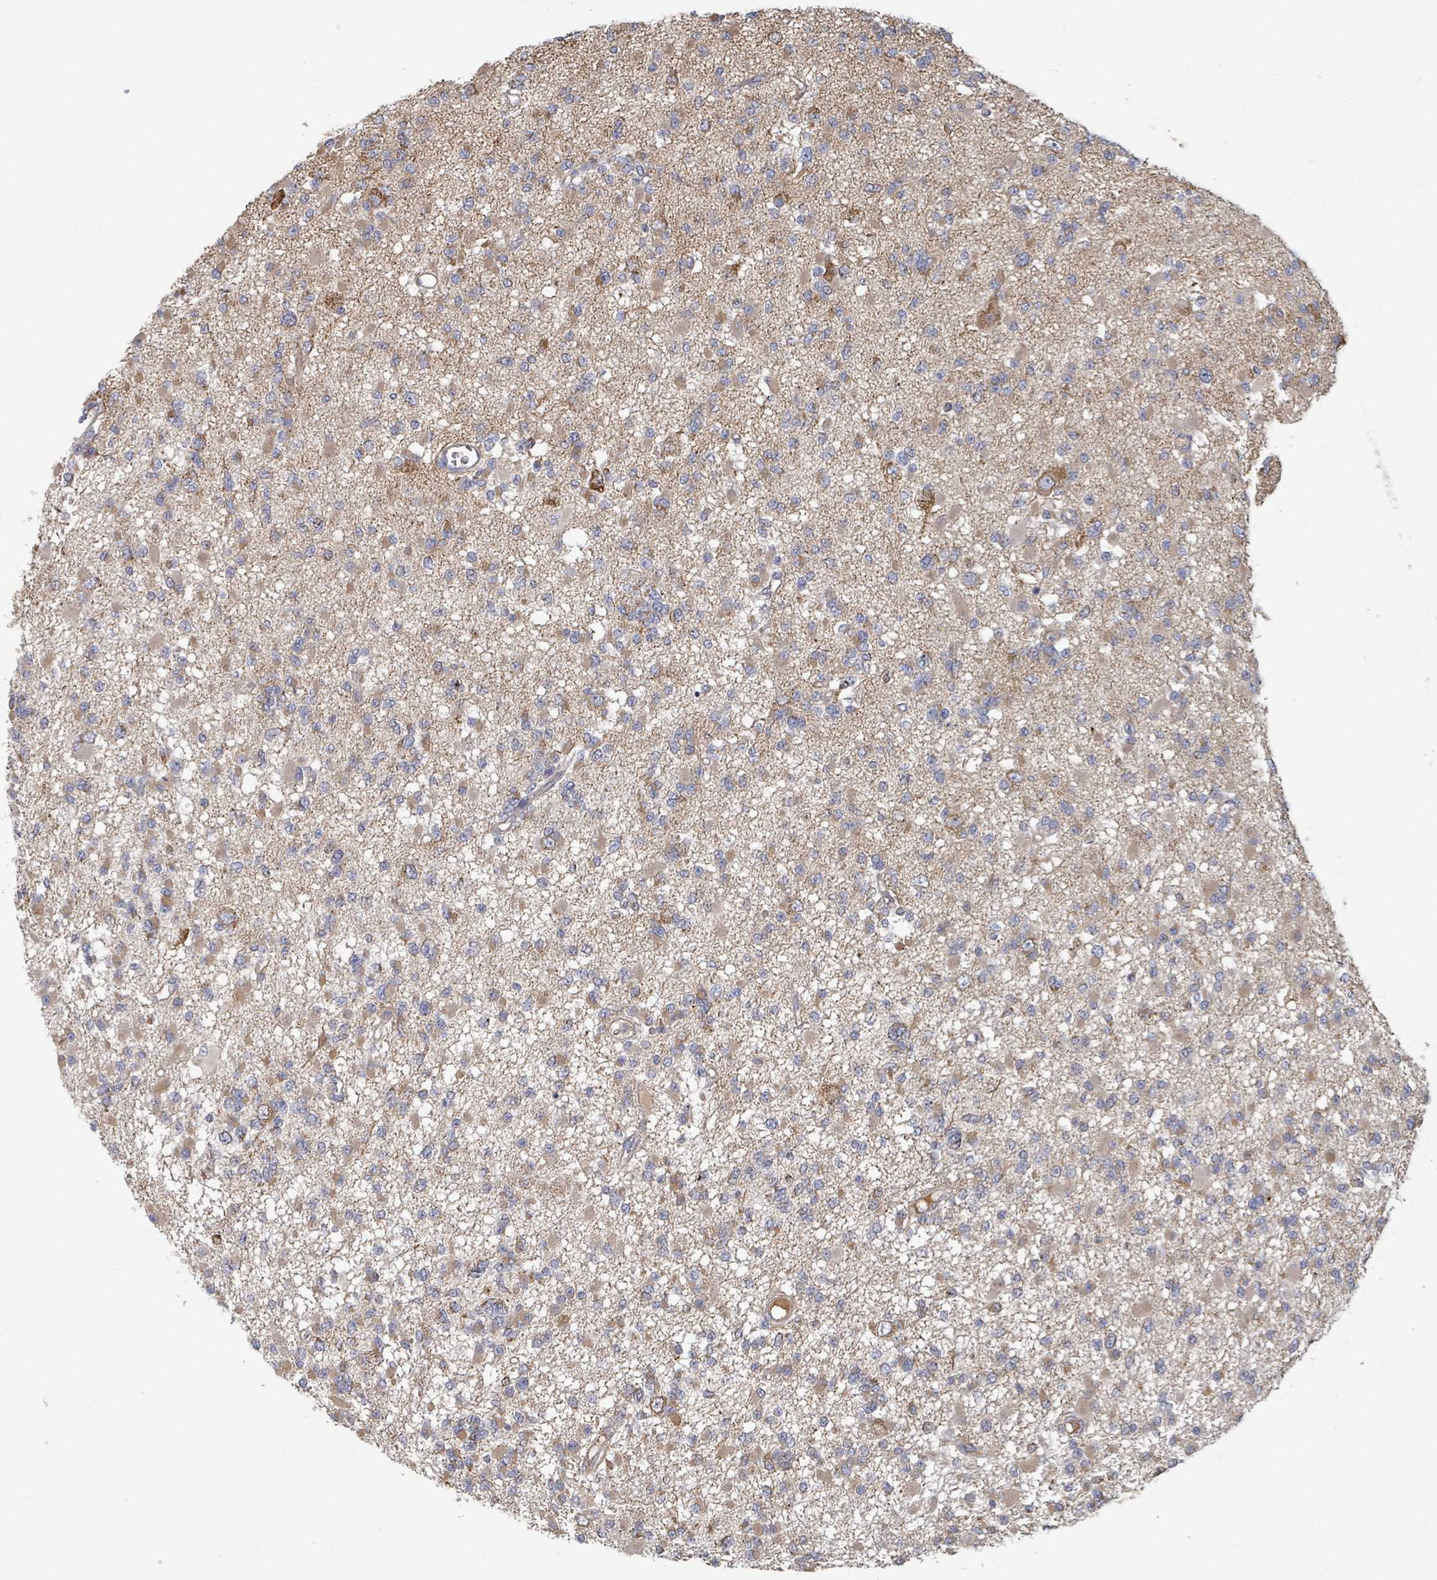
{"staining": {"intensity": "weak", "quantity": "<25%", "location": "cytoplasmic/membranous"}, "tissue": "glioma", "cell_type": "Tumor cells", "image_type": "cancer", "snomed": [{"axis": "morphology", "description": "Glioma, malignant, Low grade"}, {"axis": "topography", "description": "Brain"}], "caption": "IHC of human malignant low-grade glioma exhibits no expression in tumor cells.", "gene": "GABBR1", "patient": {"sex": "female", "age": 22}}